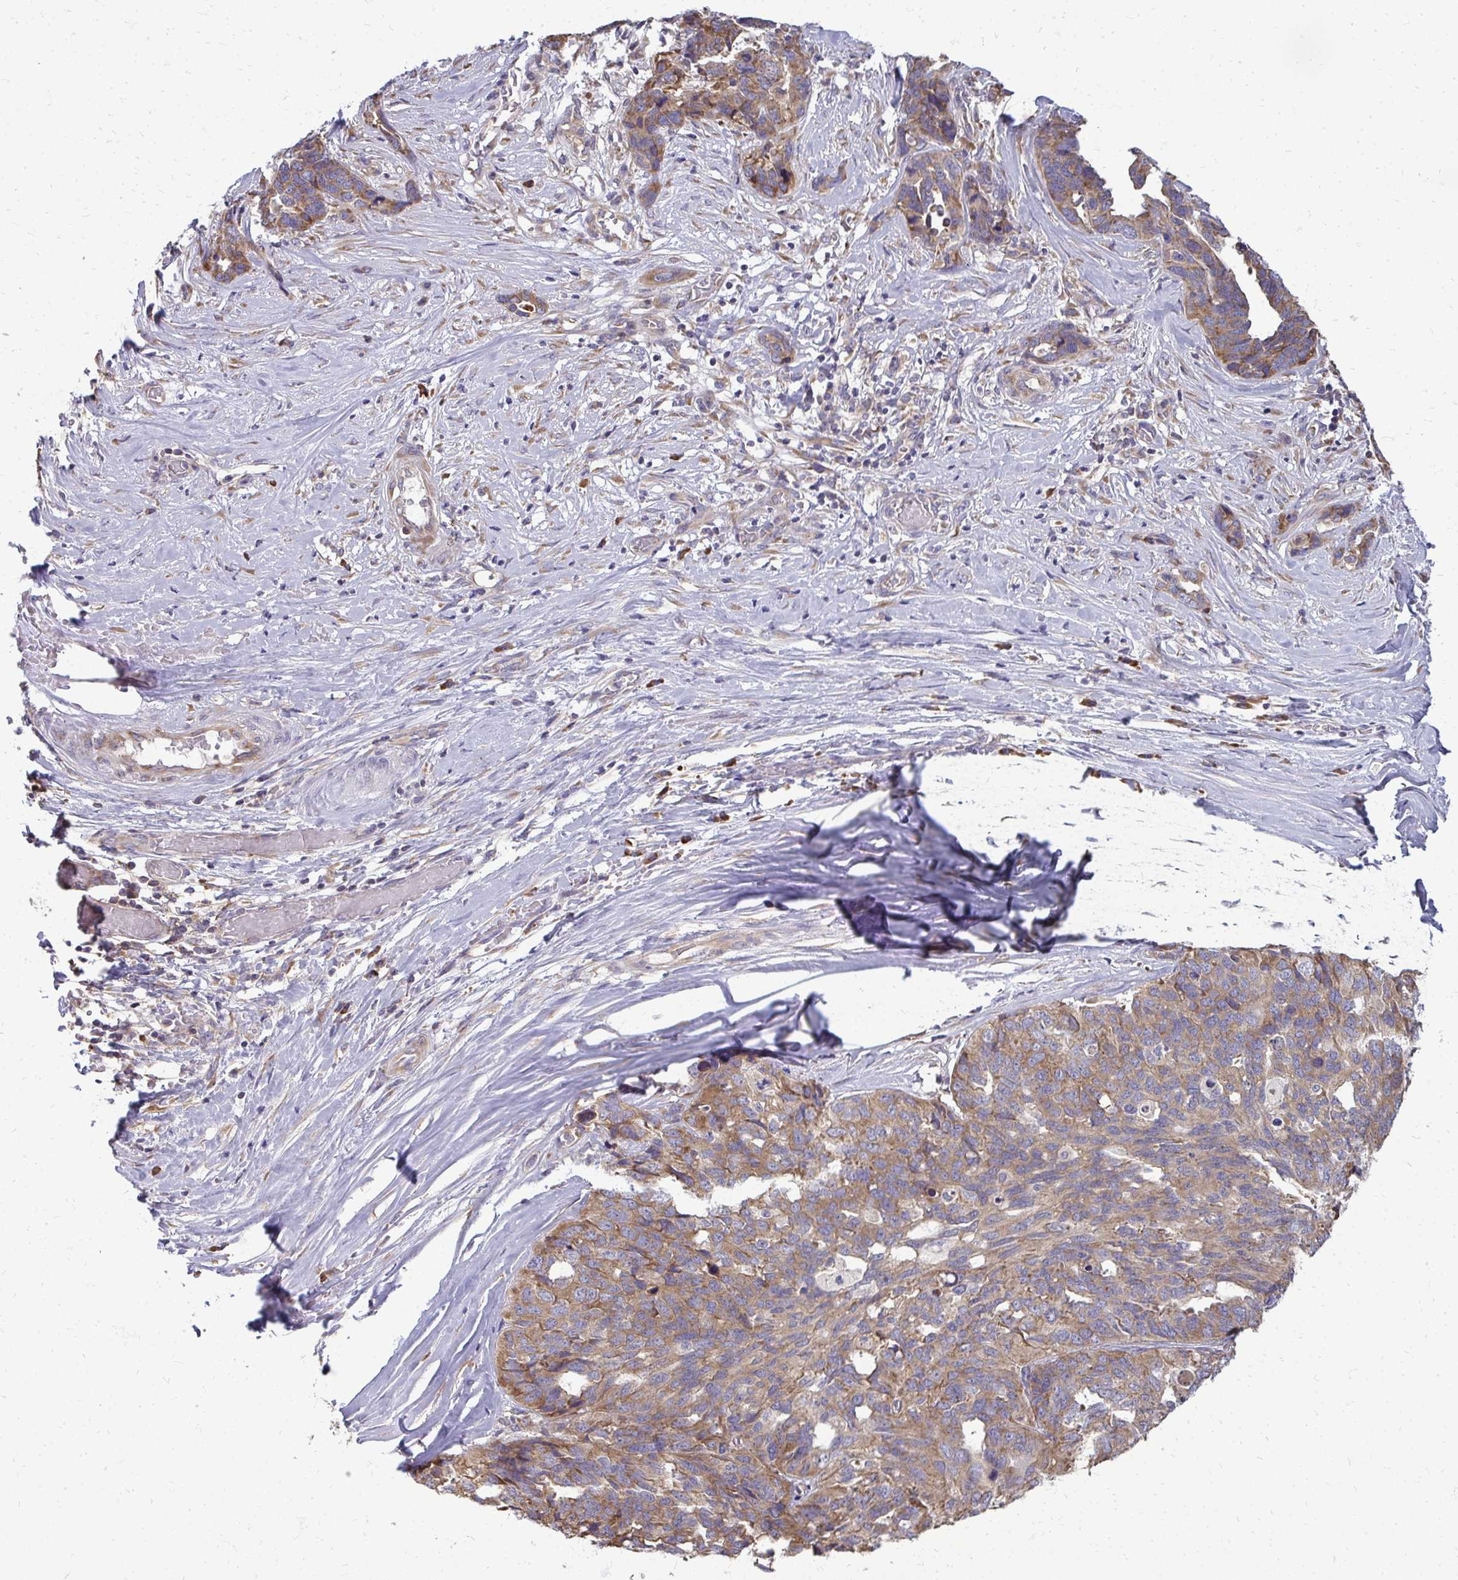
{"staining": {"intensity": "moderate", "quantity": ">75%", "location": "cytoplasmic/membranous"}, "tissue": "ovarian cancer", "cell_type": "Tumor cells", "image_type": "cancer", "snomed": [{"axis": "morphology", "description": "Cystadenocarcinoma, serous, NOS"}, {"axis": "topography", "description": "Ovary"}], "caption": "Immunohistochemical staining of human ovarian cancer (serous cystadenocarcinoma) demonstrates medium levels of moderate cytoplasmic/membranous positivity in about >75% of tumor cells. (brown staining indicates protein expression, while blue staining denotes nuclei).", "gene": "RPLP2", "patient": {"sex": "female", "age": 64}}